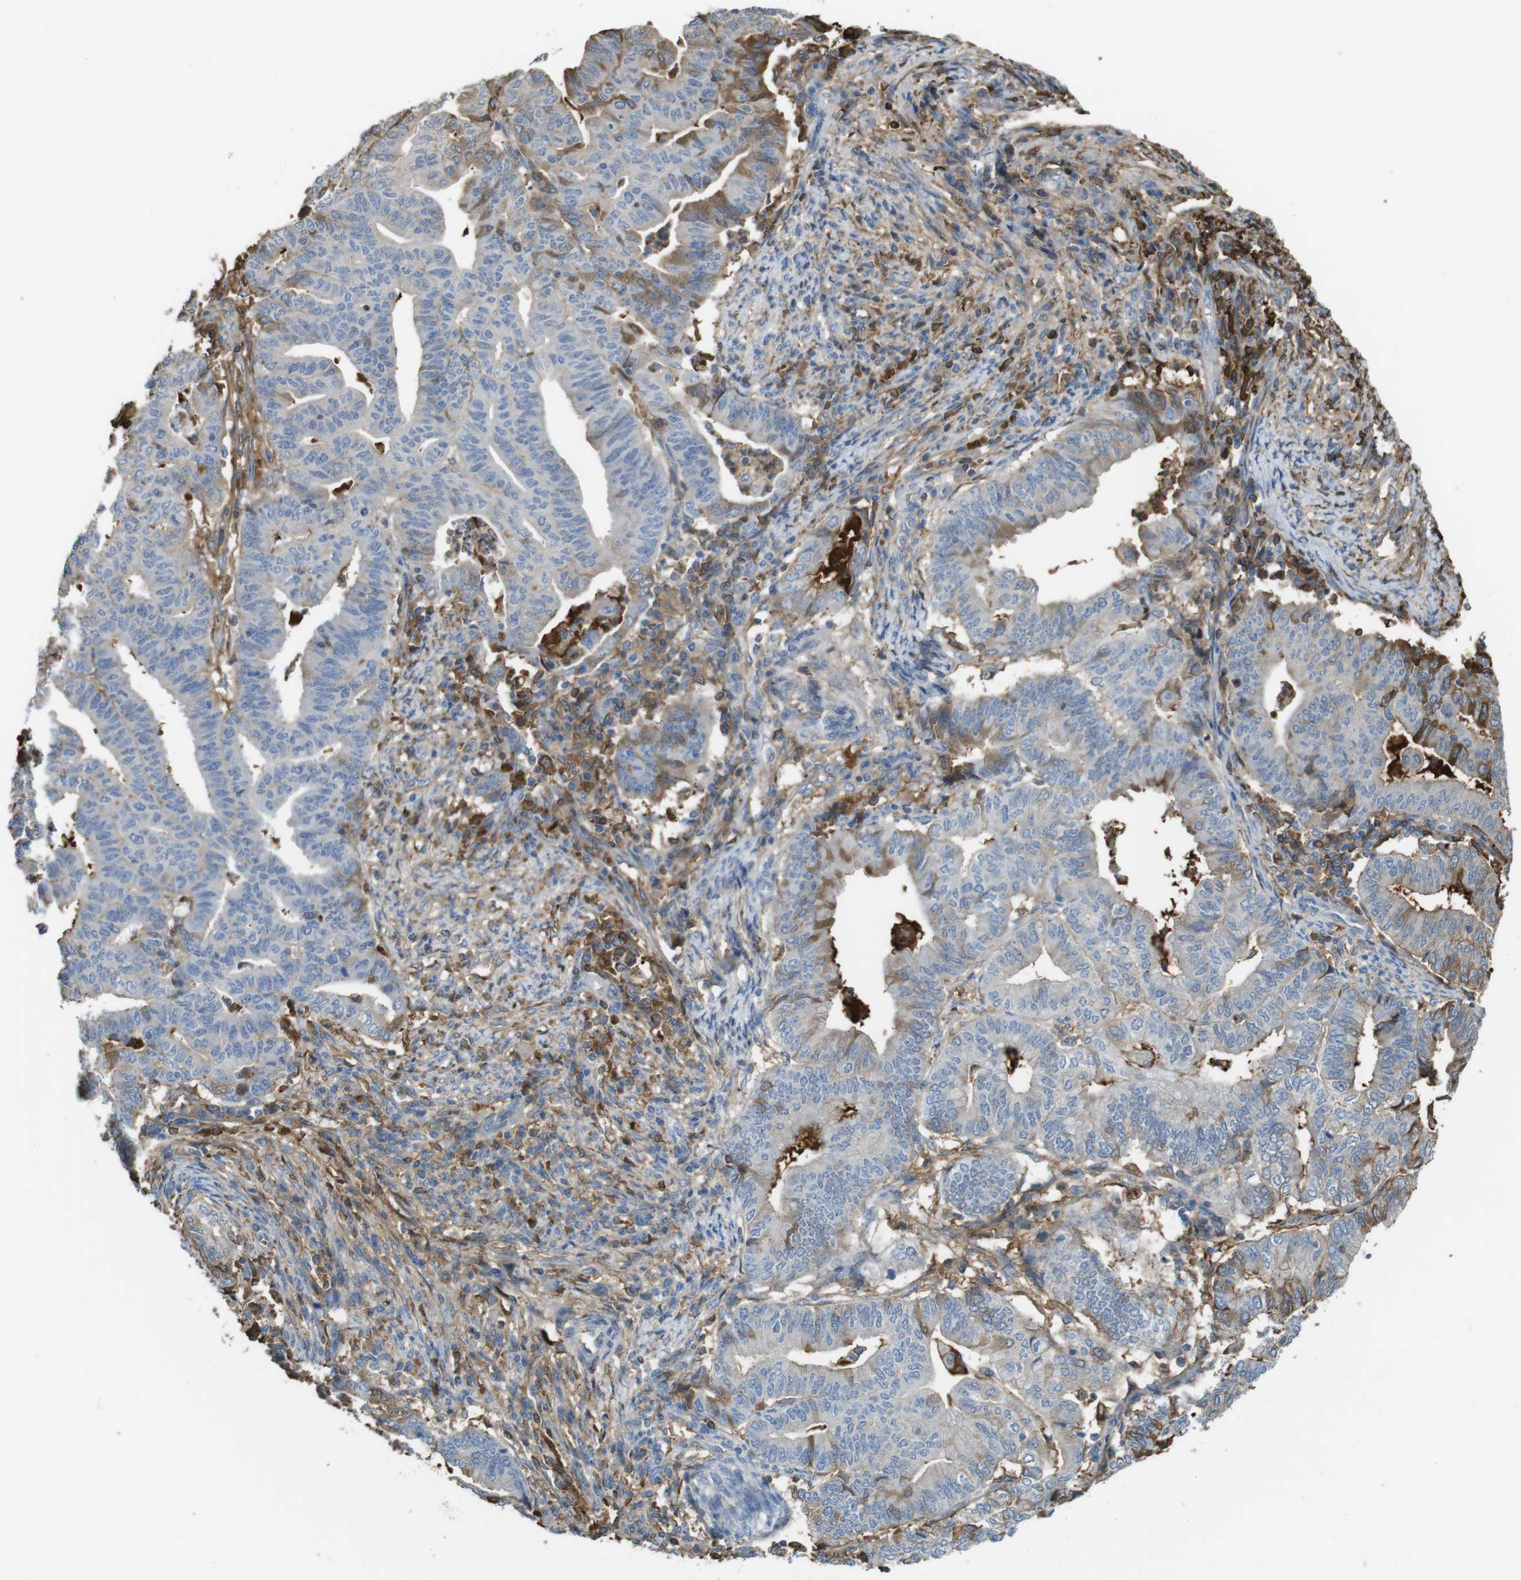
{"staining": {"intensity": "moderate", "quantity": "<25%", "location": "cytoplasmic/membranous"}, "tissue": "endometrial cancer", "cell_type": "Tumor cells", "image_type": "cancer", "snomed": [{"axis": "morphology", "description": "Adenocarcinoma, NOS"}, {"axis": "topography", "description": "Endometrium"}], "caption": "Moderate cytoplasmic/membranous staining is identified in approximately <25% of tumor cells in endometrial cancer (adenocarcinoma).", "gene": "LTBP4", "patient": {"sex": "female", "age": 79}}